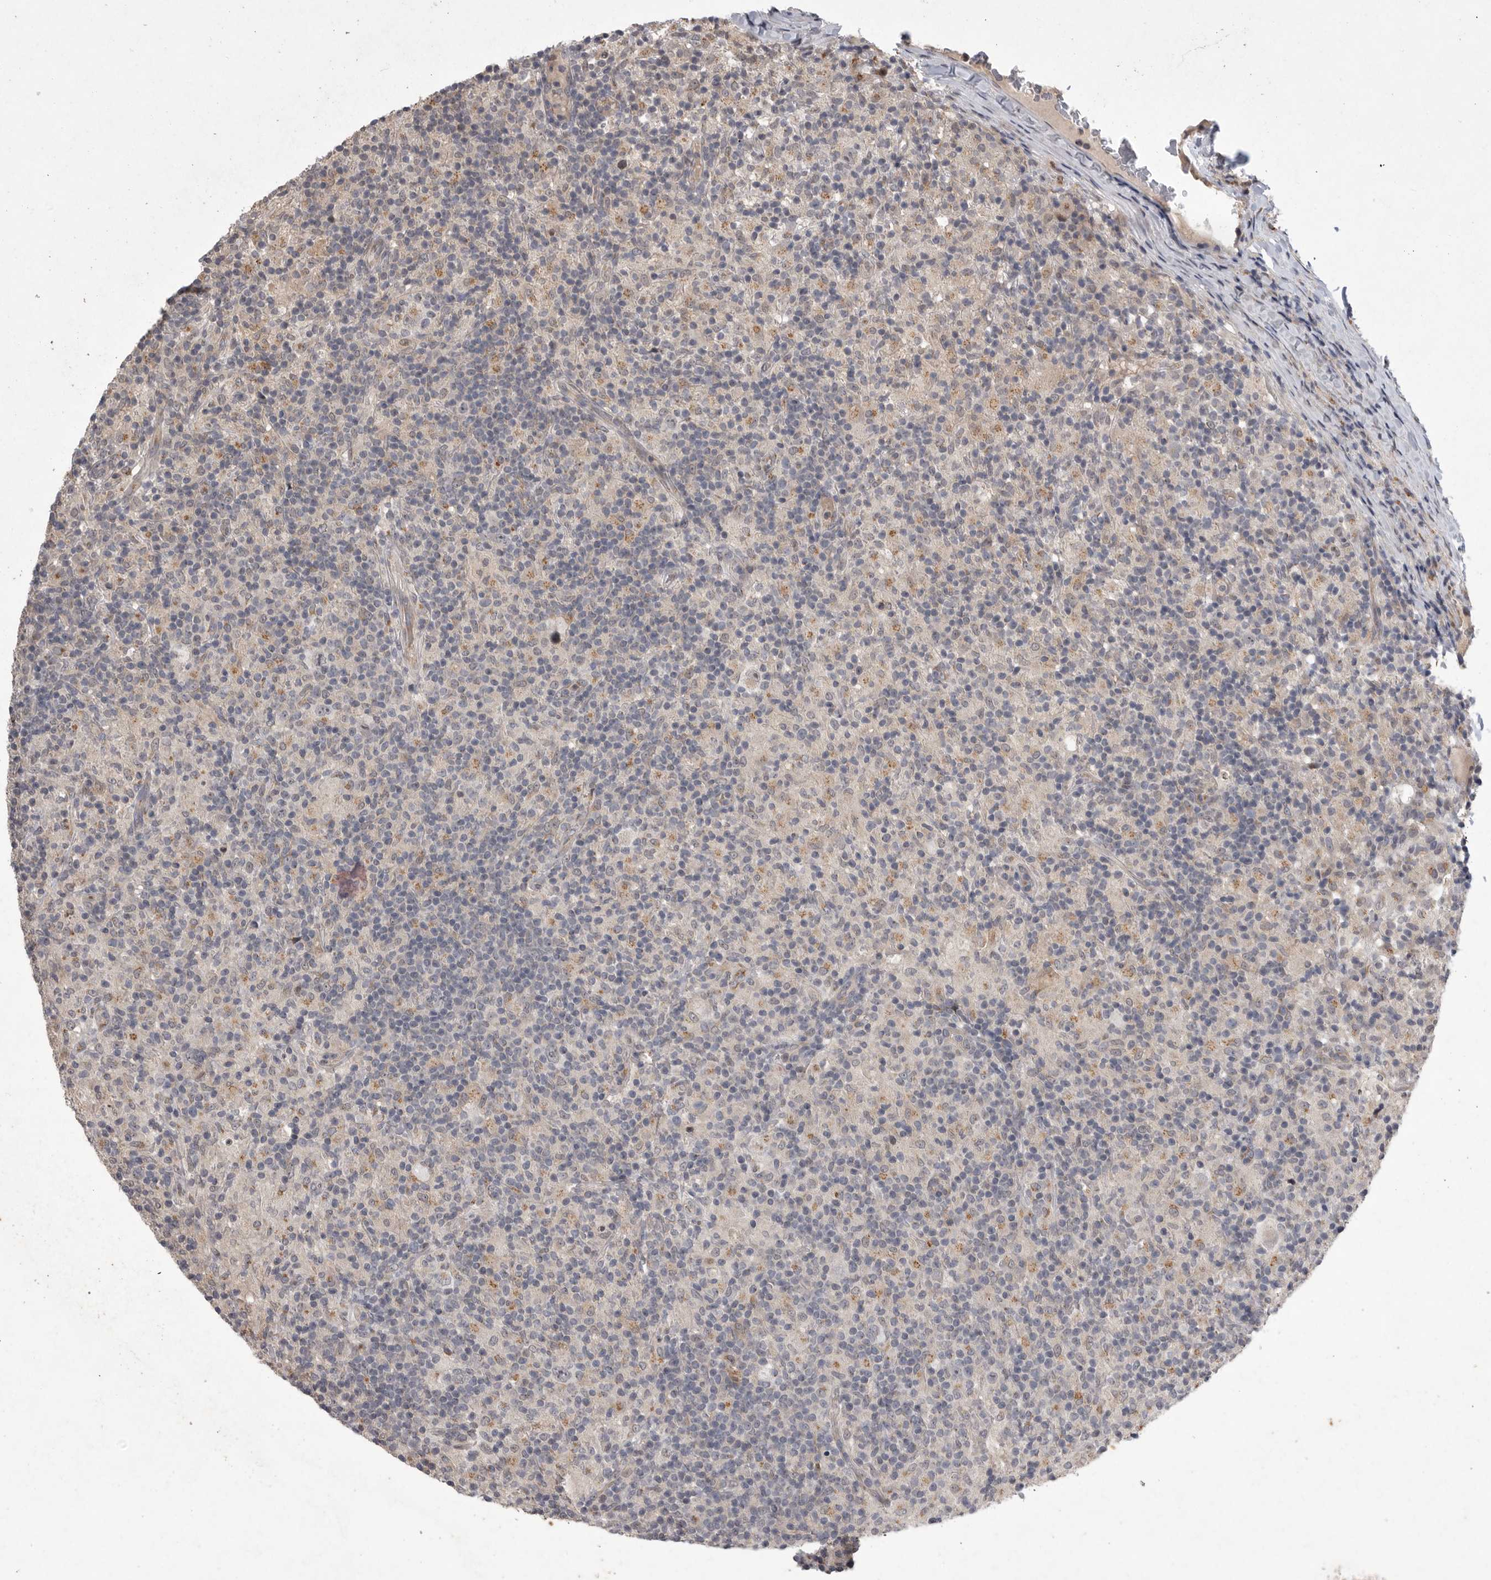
{"staining": {"intensity": "negative", "quantity": "none", "location": "none"}, "tissue": "lymphoma", "cell_type": "Tumor cells", "image_type": "cancer", "snomed": [{"axis": "morphology", "description": "Hodgkin's disease, NOS"}, {"axis": "topography", "description": "Lymph node"}], "caption": "Hodgkin's disease stained for a protein using immunohistochemistry (IHC) reveals no positivity tumor cells.", "gene": "MAN2A1", "patient": {"sex": "male", "age": 70}}